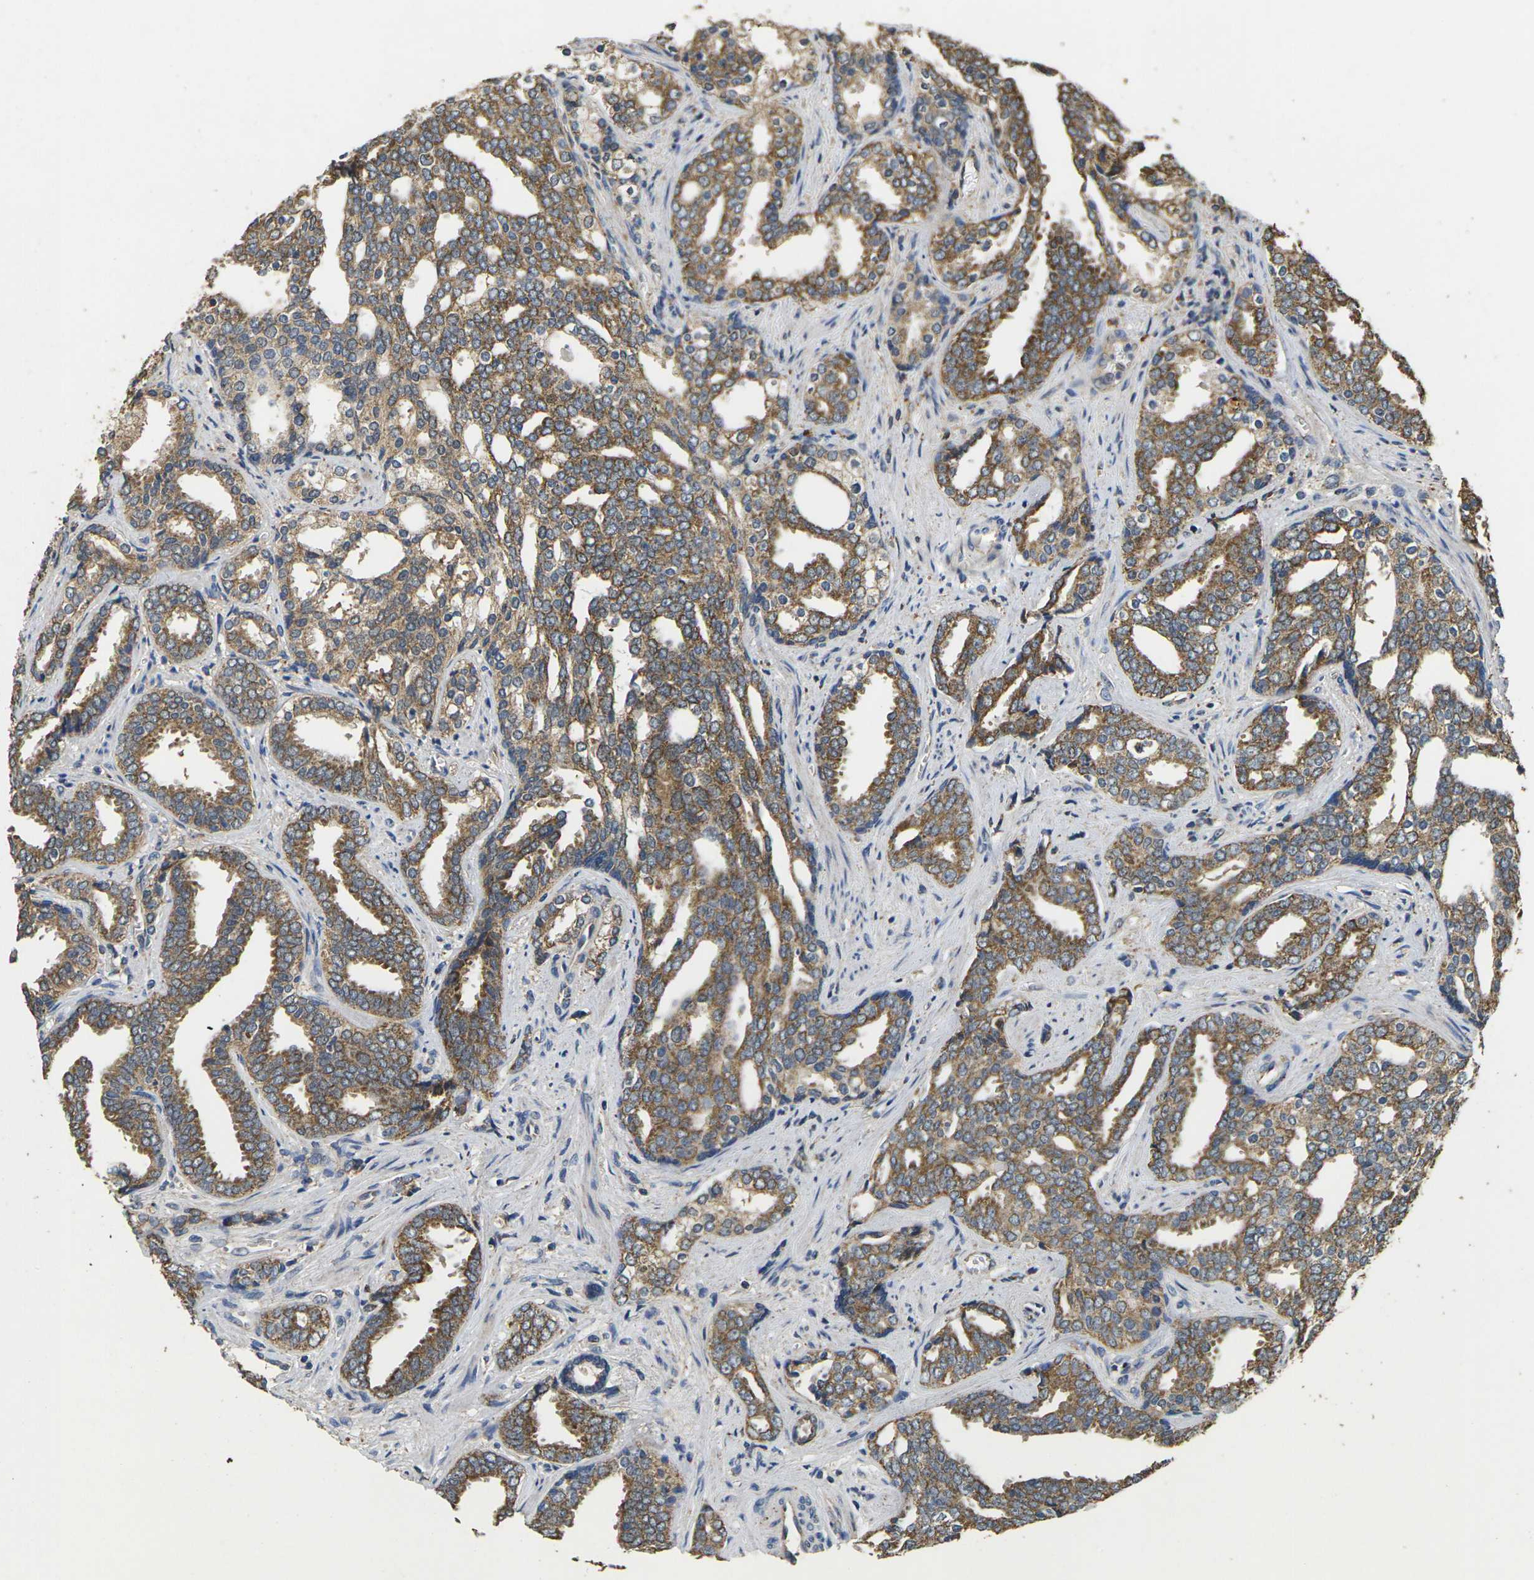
{"staining": {"intensity": "moderate", "quantity": ">75%", "location": "cytoplasmic/membranous"}, "tissue": "prostate cancer", "cell_type": "Tumor cells", "image_type": "cancer", "snomed": [{"axis": "morphology", "description": "Adenocarcinoma, High grade"}, {"axis": "topography", "description": "Prostate"}], "caption": "Immunohistochemical staining of prostate high-grade adenocarcinoma reveals medium levels of moderate cytoplasmic/membranous positivity in about >75% of tumor cells. The protein of interest is stained brown, and the nuclei are stained in blue (DAB (3,3'-diaminobenzidine) IHC with brightfield microscopy, high magnification).", "gene": "MAPK11", "patient": {"sex": "male", "age": 67}}